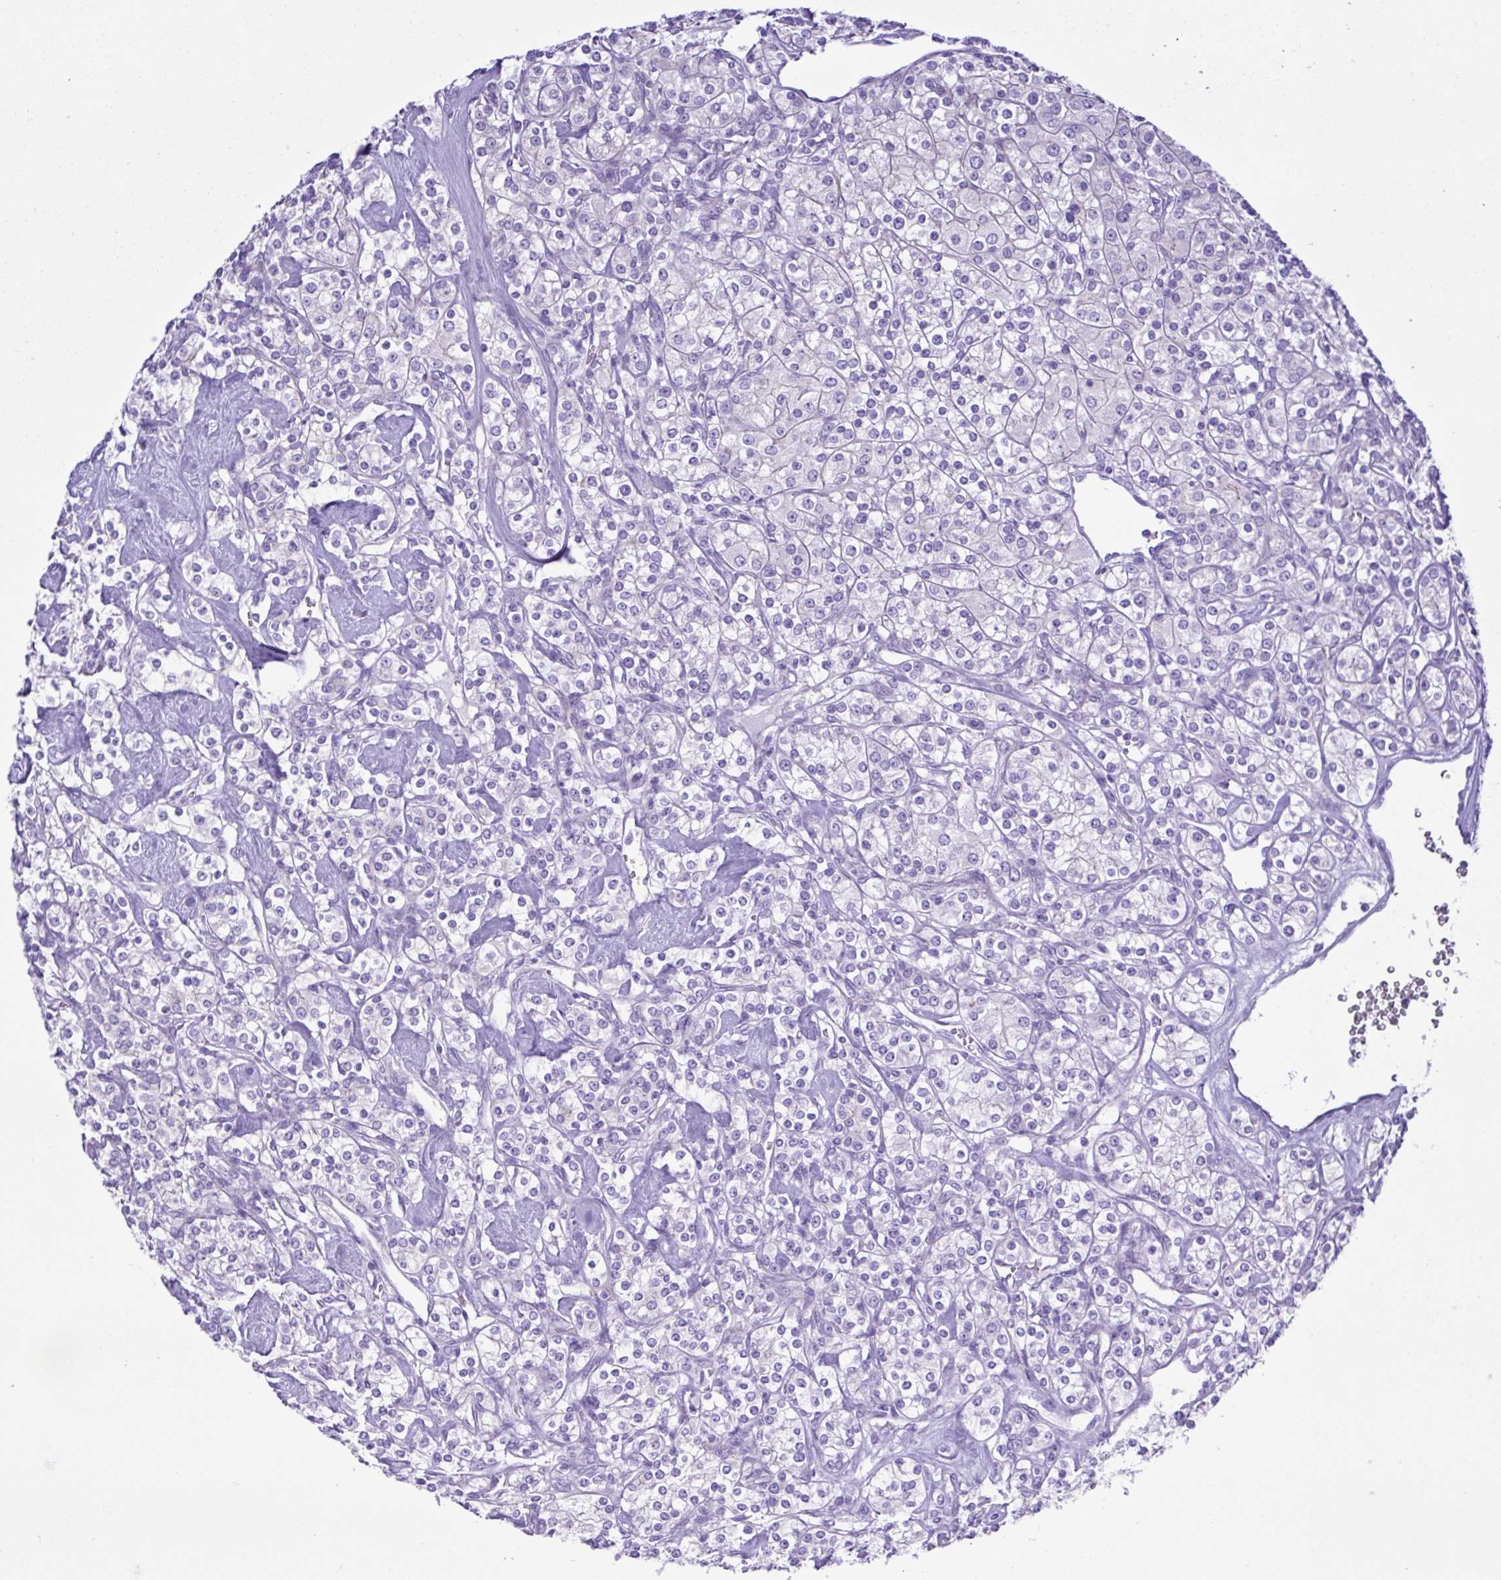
{"staining": {"intensity": "negative", "quantity": "none", "location": "none"}, "tissue": "renal cancer", "cell_type": "Tumor cells", "image_type": "cancer", "snomed": [{"axis": "morphology", "description": "Adenocarcinoma, NOS"}, {"axis": "topography", "description": "Kidney"}], "caption": "A high-resolution image shows immunohistochemistry staining of renal cancer, which demonstrates no significant positivity in tumor cells.", "gene": "CYP11A1", "patient": {"sex": "male", "age": 77}}